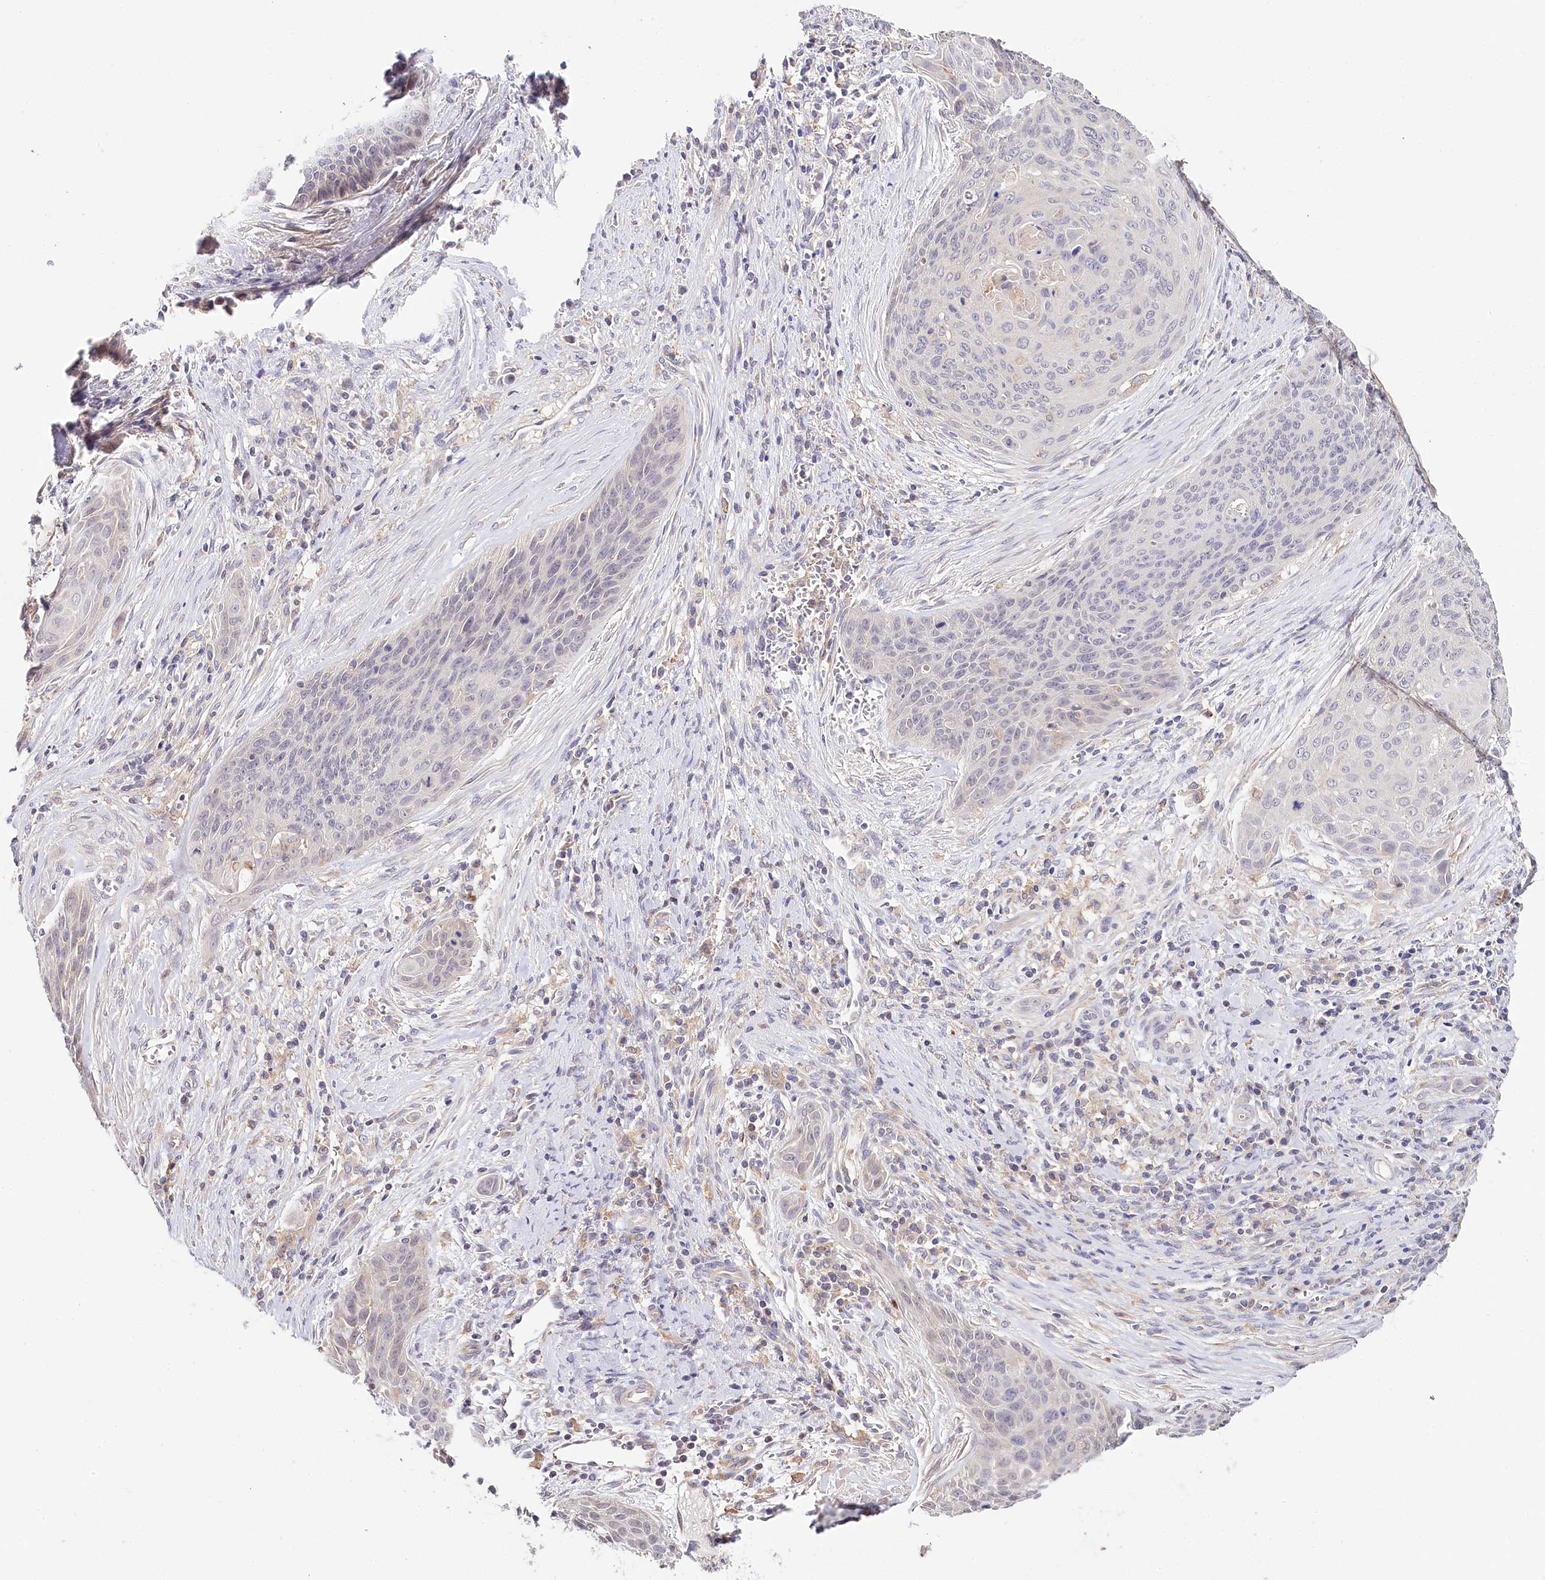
{"staining": {"intensity": "negative", "quantity": "none", "location": "none"}, "tissue": "cervical cancer", "cell_type": "Tumor cells", "image_type": "cancer", "snomed": [{"axis": "morphology", "description": "Squamous cell carcinoma, NOS"}, {"axis": "topography", "description": "Cervix"}], "caption": "Micrograph shows no protein expression in tumor cells of cervical squamous cell carcinoma tissue.", "gene": "DAPK1", "patient": {"sex": "female", "age": 55}}